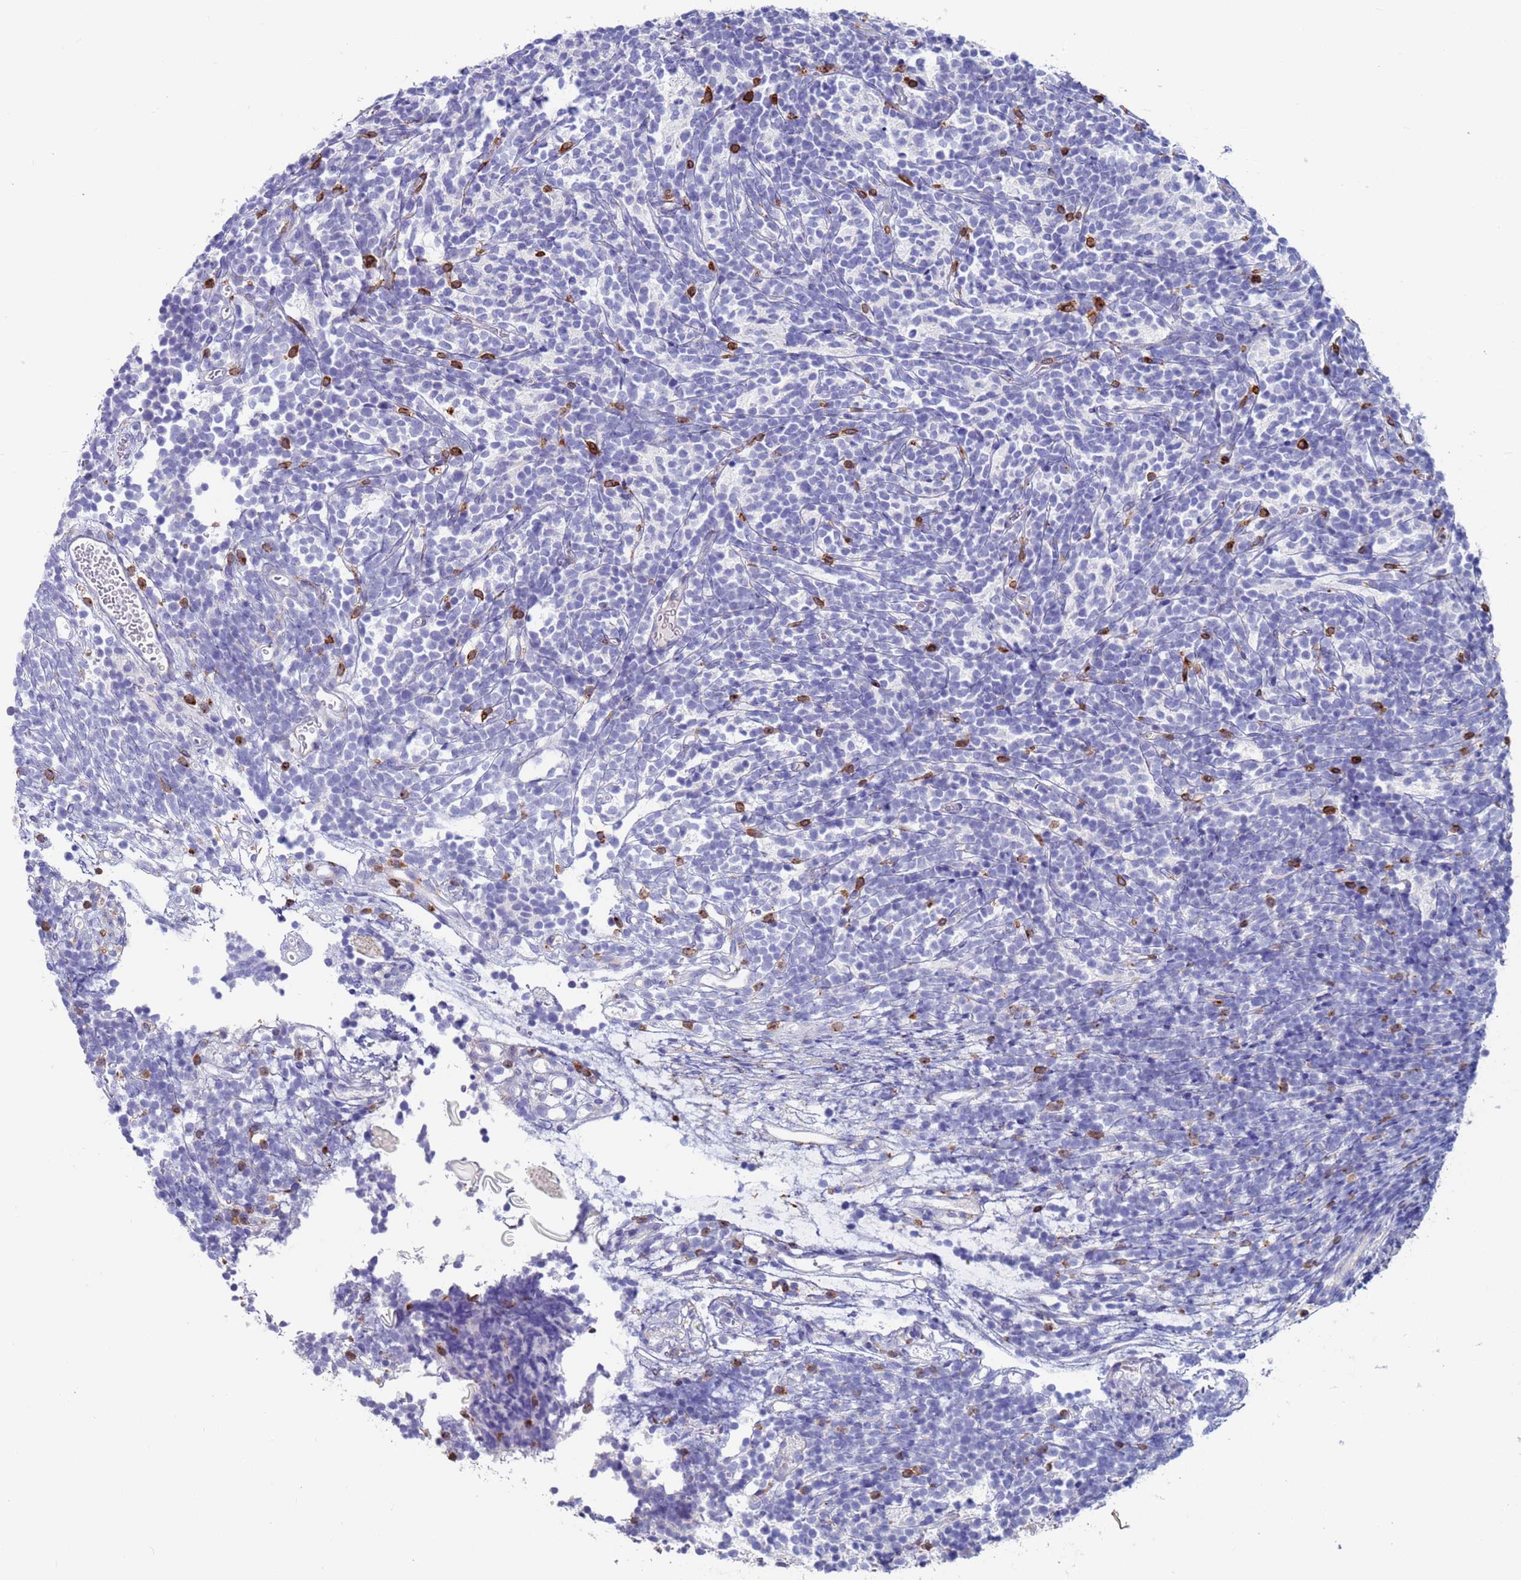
{"staining": {"intensity": "negative", "quantity": "none", "location": "none"}, "tissue": "glioma", "cell_type": "Tumor cells", "image_type": "cancer", "snomed": [{"axis": "morphology", "description": "Glioma, malignant, Low grade"}, {"axis": "topography", "description": "Brain"}], "caption": "High magnification brightfield microscopy of malignant low-grade glioma stained with DAB (3,3'-diaminobenzidine) (brown) and counterstained with hematoxylin (blue): tumor cells show no significant staining.", "gene": "GREB1L", "patient": {"sex": "female", "age": 1}}